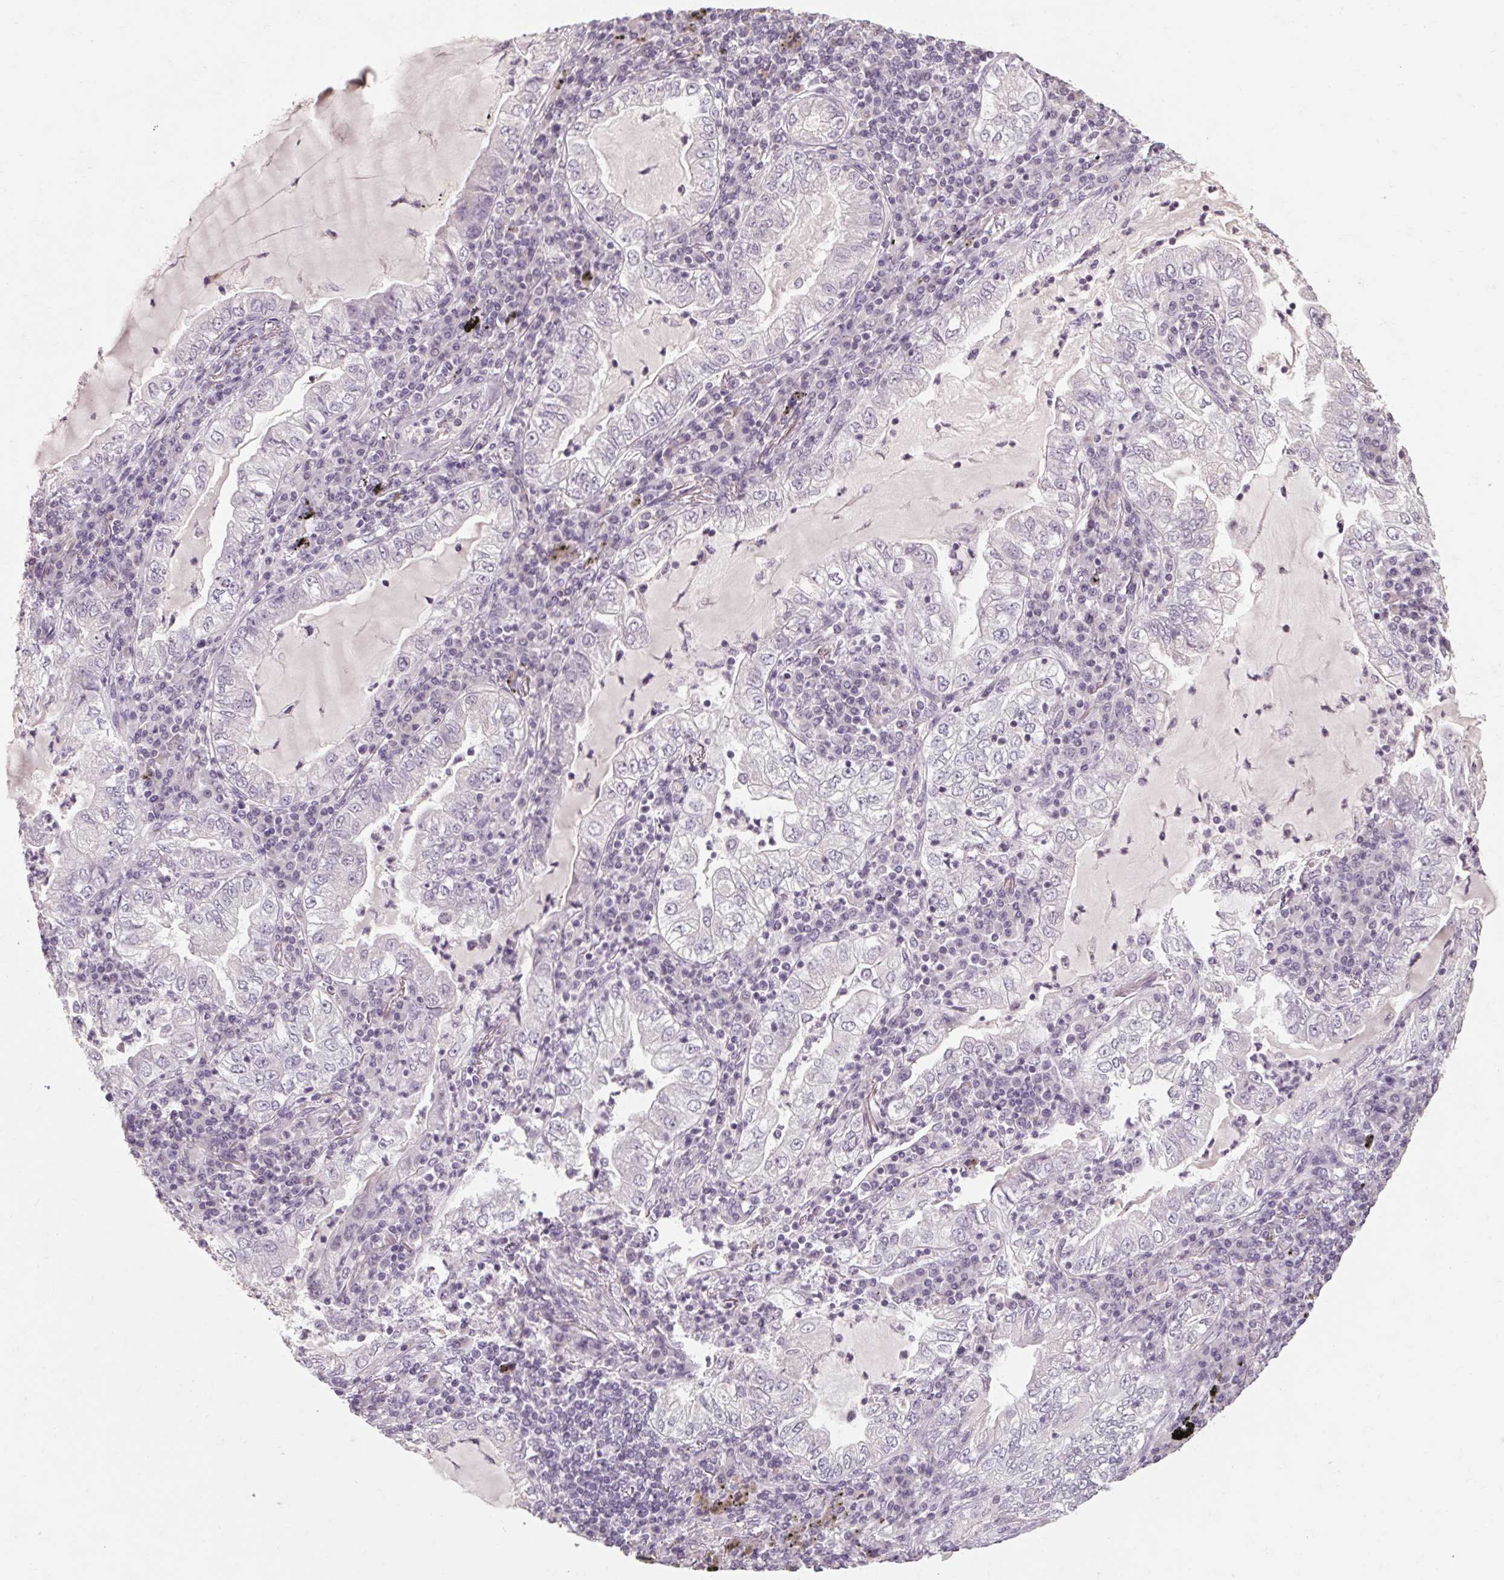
{"staining": {"intensity": "negative", "quantity": "none", "location": "none"}, "tissue": "lung cancer", "cell_type": "Tumor cells", "image_type": "cancer", "snomed": [{"axis": "morphology", "description": "Adenocarcinoma, NOS"}, {"axis": "topography", "description": "Lung"}], "caption": "DAB (3,3'-diaminobenzidine) immunohistochemical staining of lung cancer reveals no significant staining in tumor cells.", "gene": "POMC", "patient": {"sex": "female", "age": 73}}